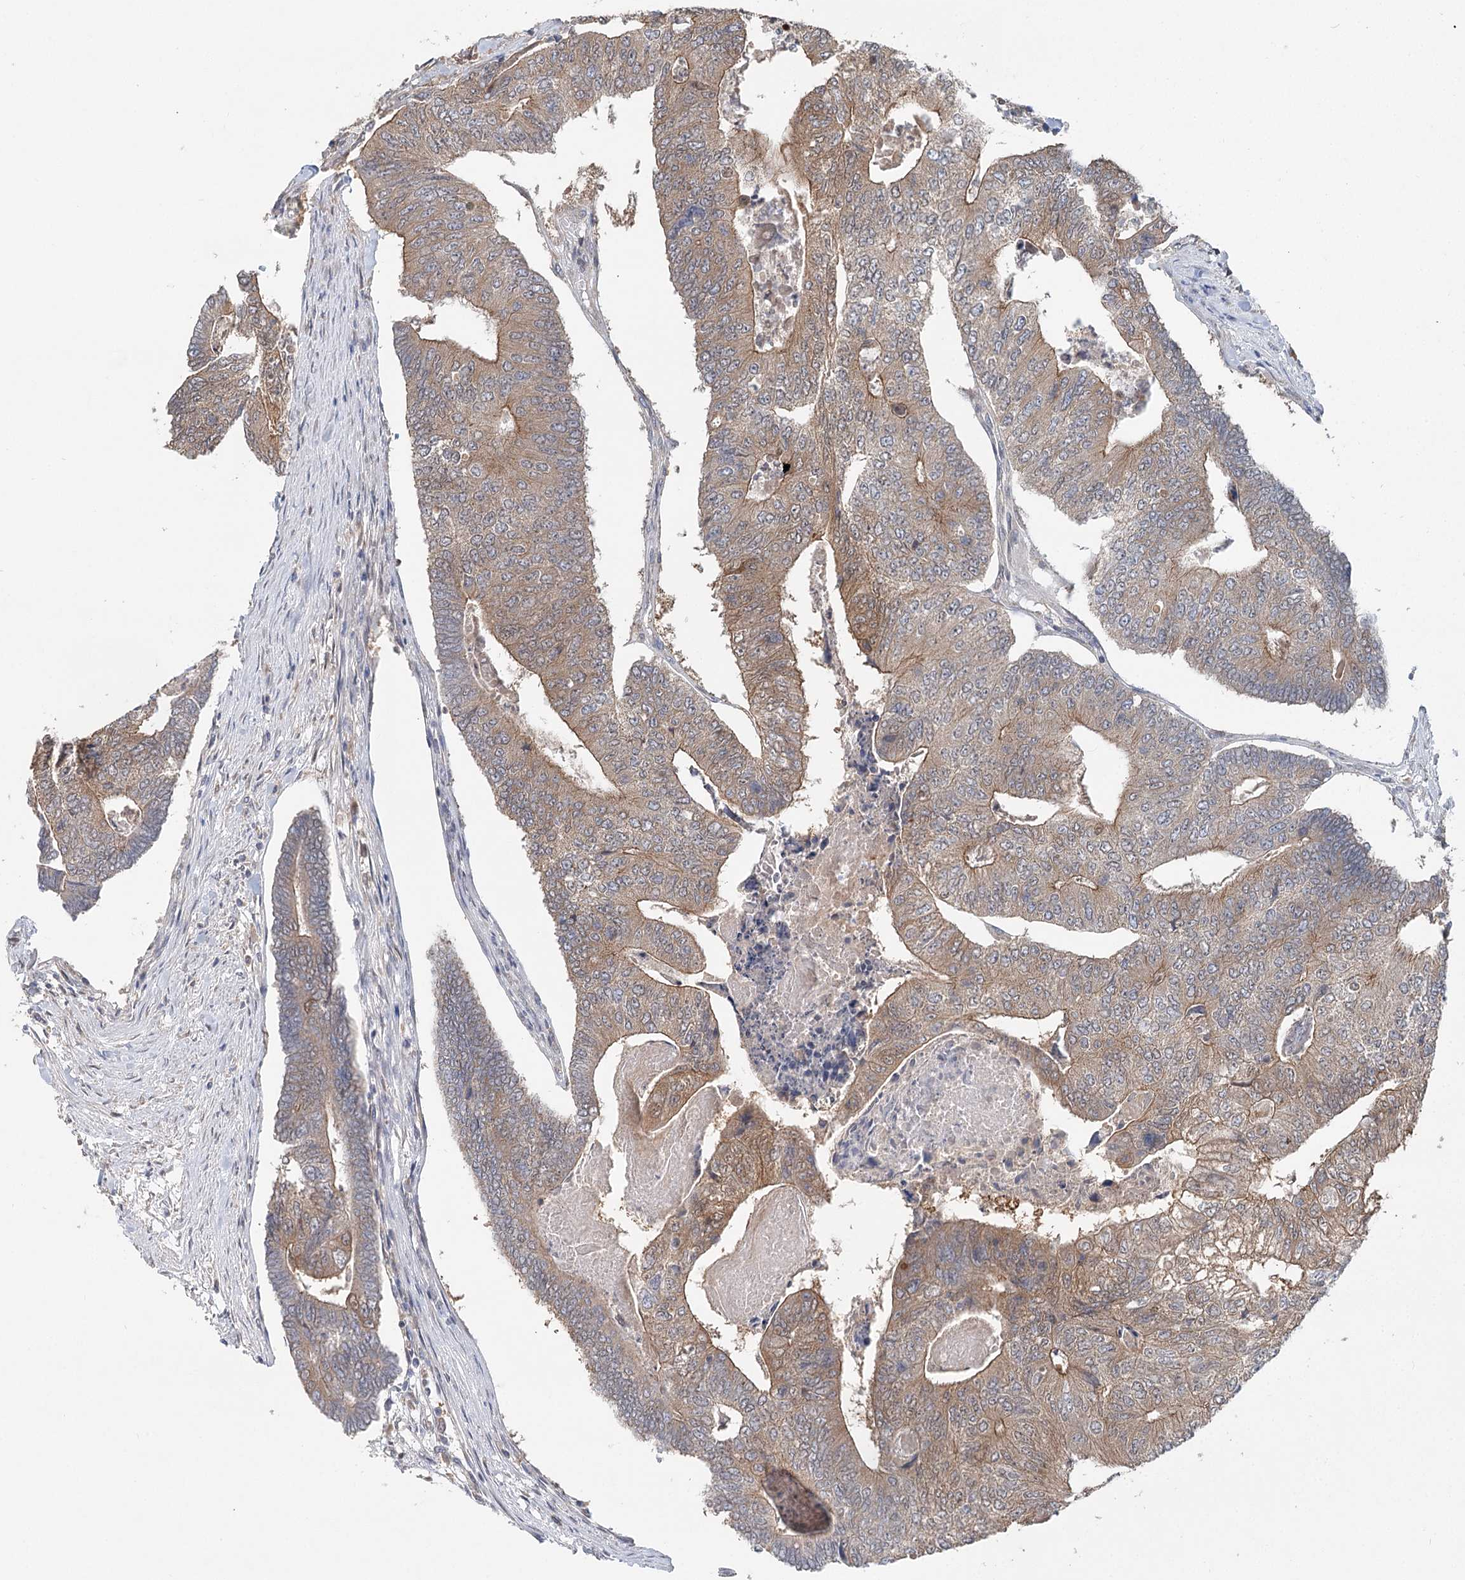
{"staining": {"intensity": "moderate", "quantity": "25%-75%", "location": "cytoplasmic/membranous"}, "tissue": "colorectal cancer", "cell_type": "Tumor cells", "image_type": "cancer", "snomed": [{"axis": "morphology", "description": "Adenocarcinoma, NOS"}, {"axis": "topography", "description": "Colon"}], "caption": "A medium amount of moderate cytoplasmic/membranous staining is identified in about 25%-75% of tumor cells in colorectal adenocarcinoma tissue.", "gene": "PAIP2", "patient": {"sex": "female", "age": 67}}